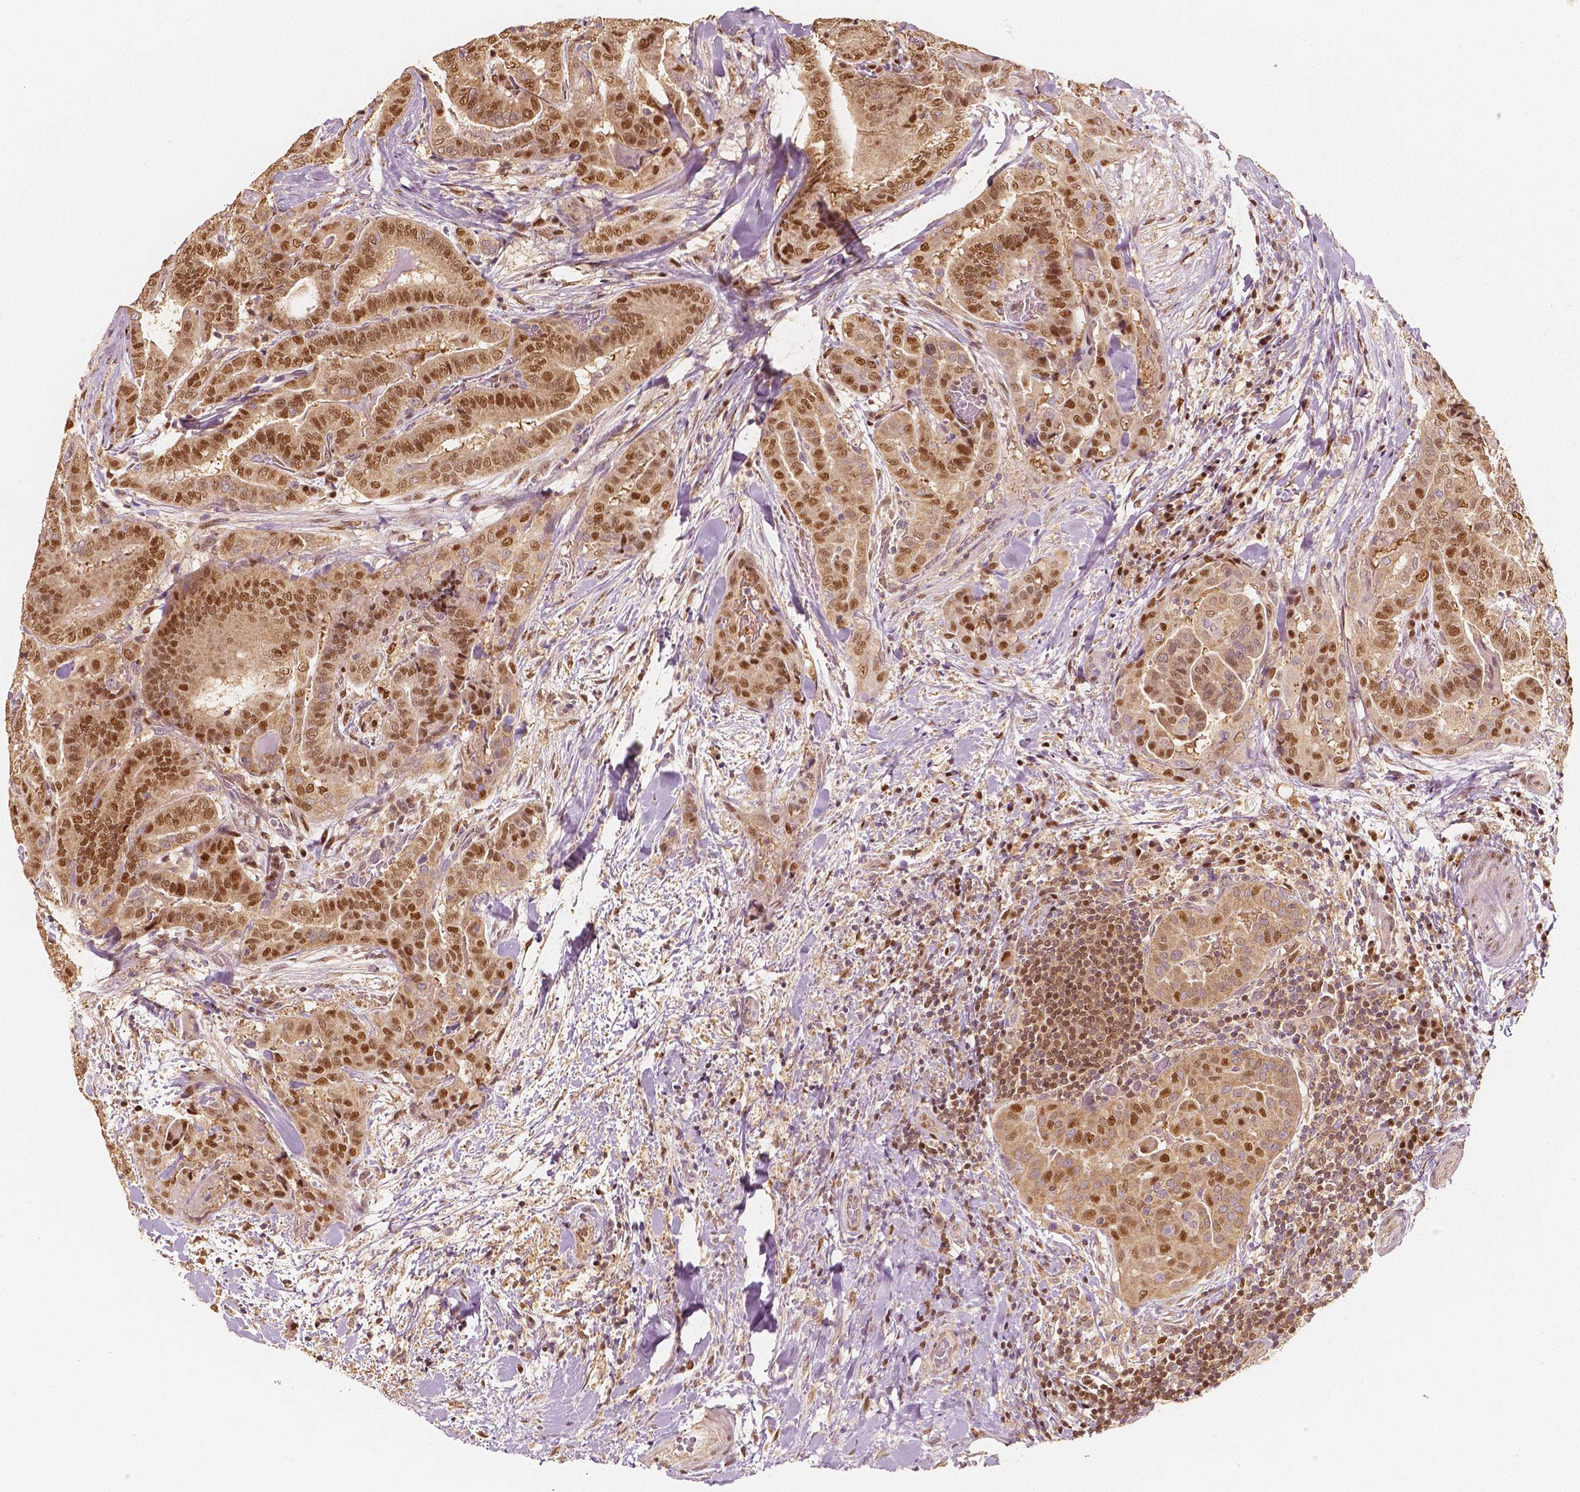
{"staining": {"intensity": "moderate", "quantity": ">75%", "location": "nuclear"}, "tissue": "thyroid cancer", "cell_type": "Tumor cells", "image_type": "cancer", "snomed": [{"axis": "morphology", "description": "Papillary adenocarcinoma, NOS"}, {"axis": "topography", "description": "Thyroid gland"}], "caption": "A histopathology image of thyroid papillary adenocarcinoma stained for a protein exhibits moderate nuclear brown staining in tumor cells. The protein is shown in brown color, while the nuclei are stained blue.", "gene": "TBC1D17", "patient": {"sex": "female", "age": 61}}